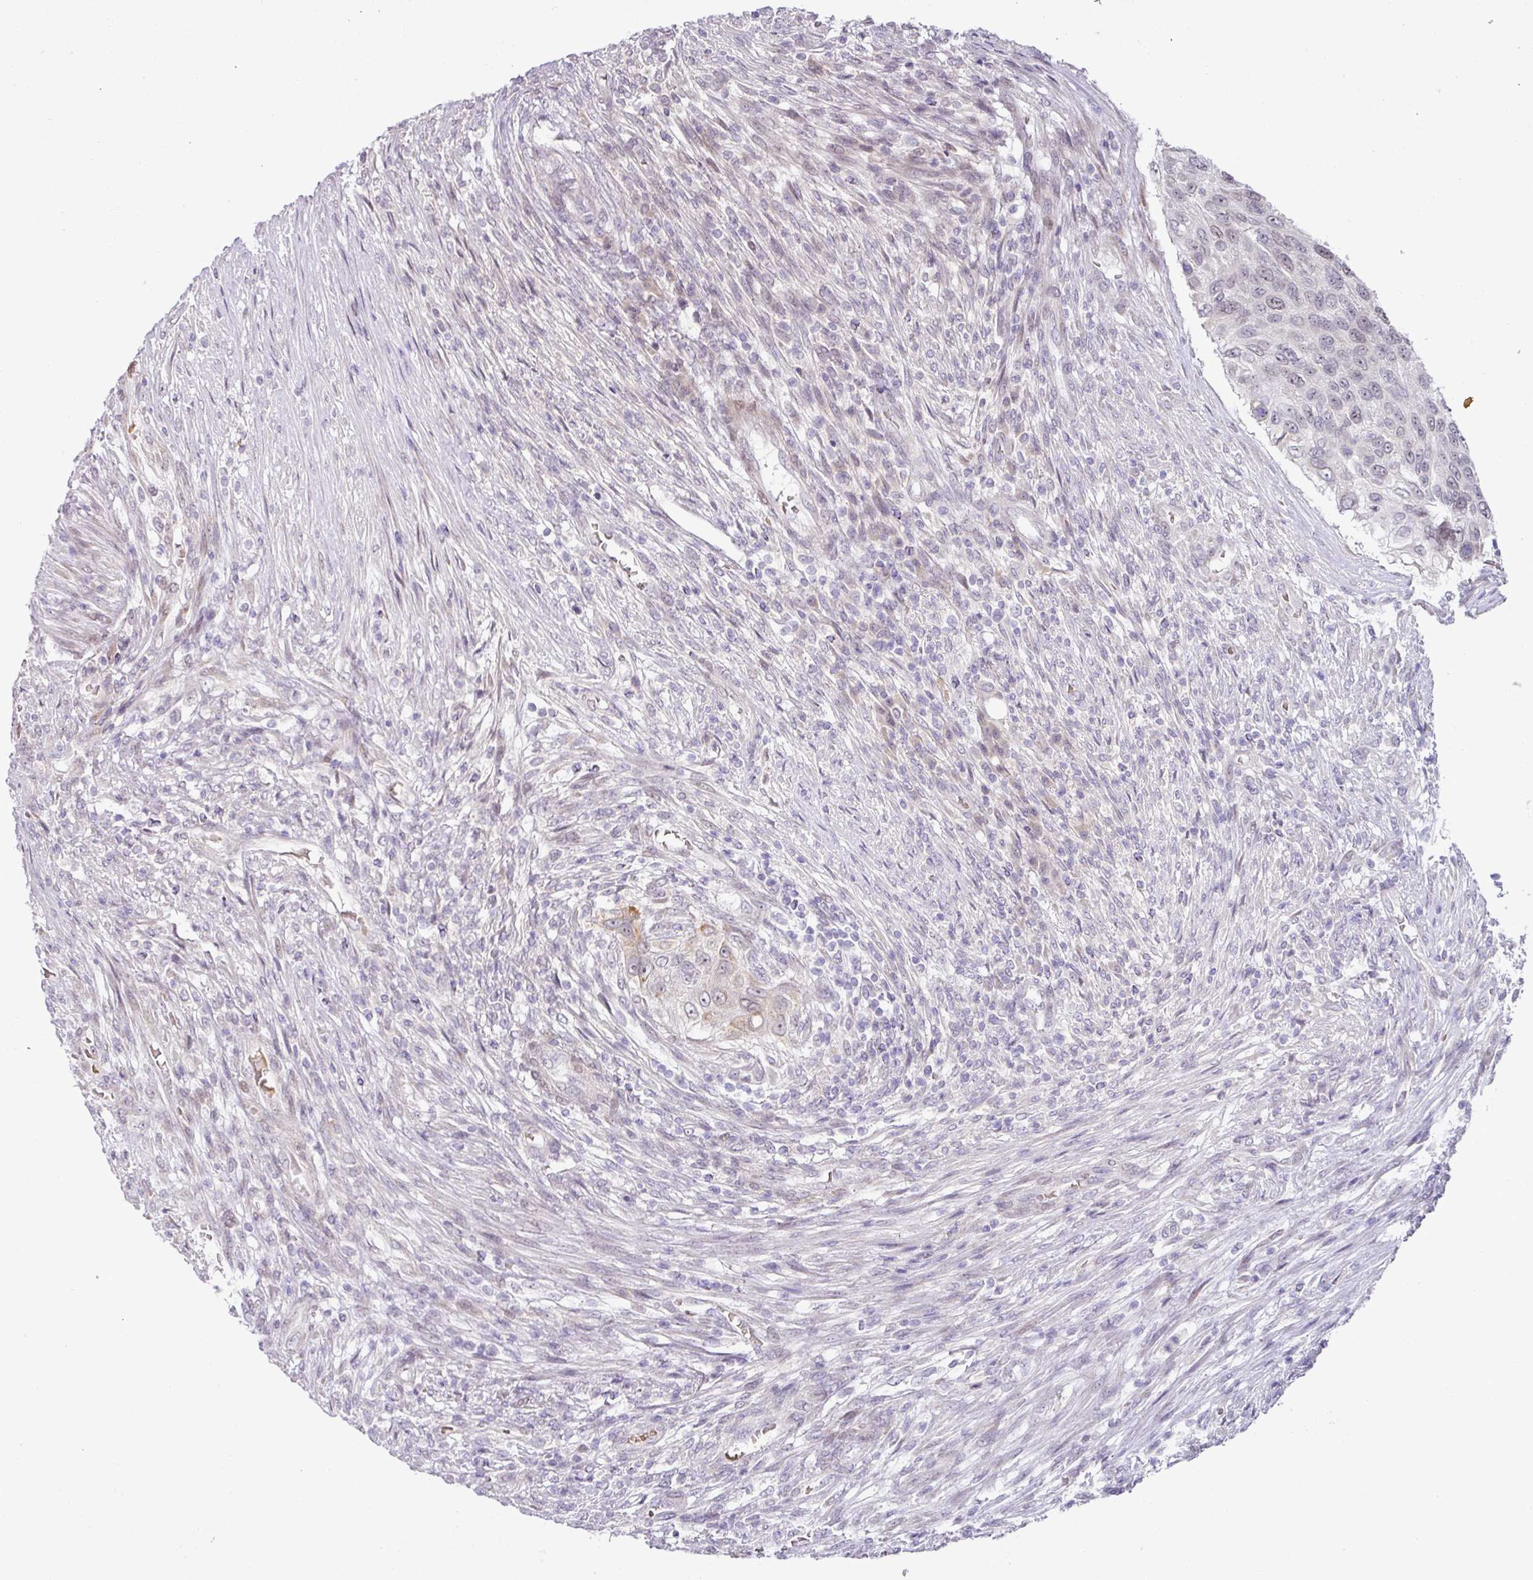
{"staining": {"intensity": "negative", "quantity": "none", "location": "none"}, "tissue": "urothelial cancer", "cell_type": "Tumor cells", "image_type": "cancer", "snomed": [{"axis": "morphology", "description": "Urothelial carcinoma, High grade"}, {"axis": "topography", "description": "Urinary bladder"}], "caption": "Urothelial cancer stained for a protein using immunohistochemistry shows no staining tumor cells.", "gene": "PARP2", "patient": {"sex": "female", "age": 60}}